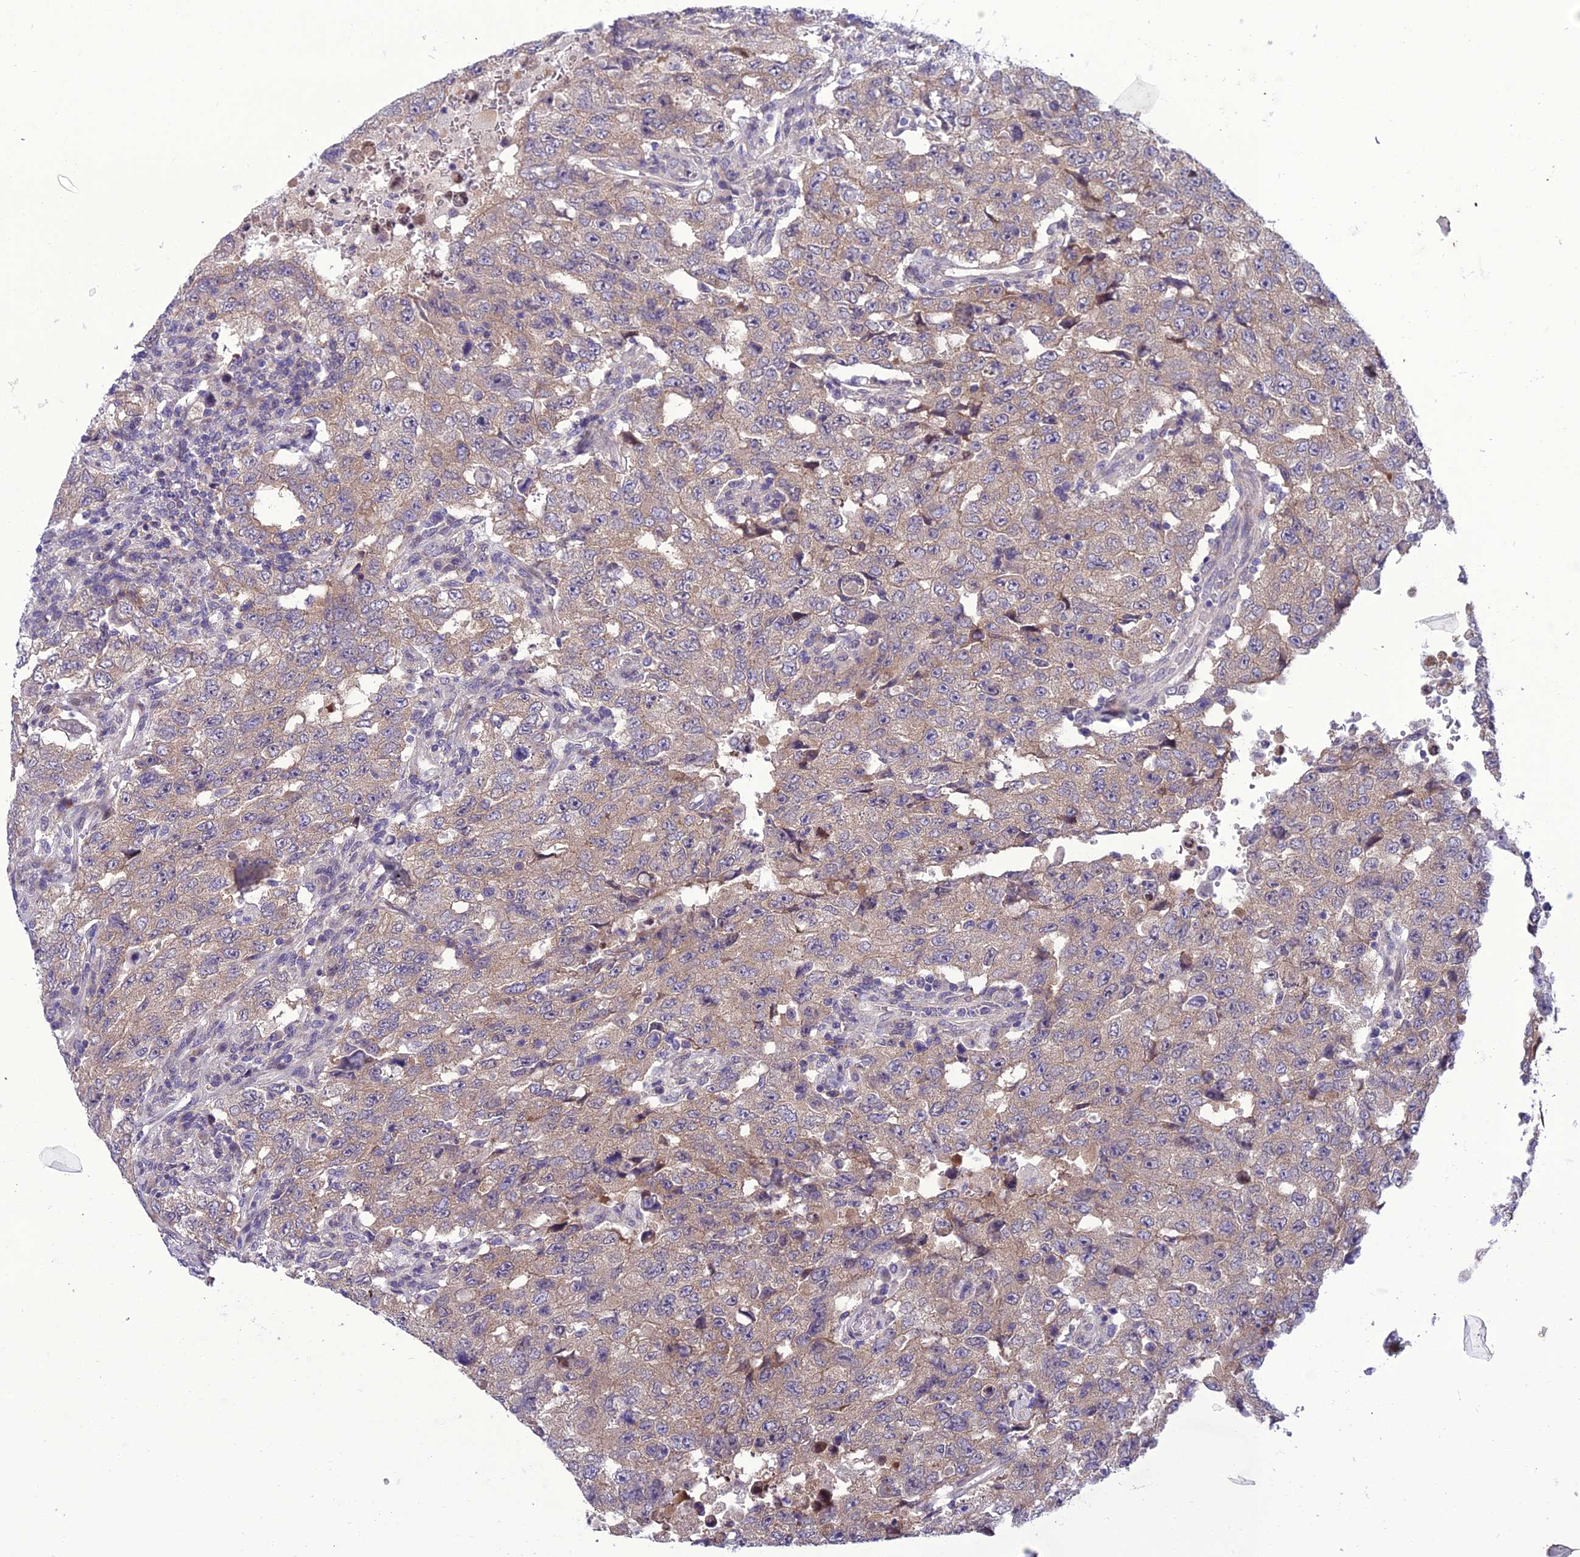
{"staining": {"intensity": "weak", "quantity": ">75%", "location": "cytoplasmic/membranous"}, "tissue": "testis cancer", "cell_type": "Tumor cells", "image_type": "cancer", "snomed": [{"axis": "morphology", "description": "Carcinoma, Embryonal, NOS"}, {"axis": "topography", "description": "Testis"}], "caption": "A brown stain labels weak cytoplasmic/membranous positivity of a protein in human testis embryonal carcinoma tumor cells. Immunohistochemistry (ihc) stains the protein of interest in brown and the nuclei are stained blue.", "gene": "GAB4", "patient": {"sex": "male", "age": 26}}